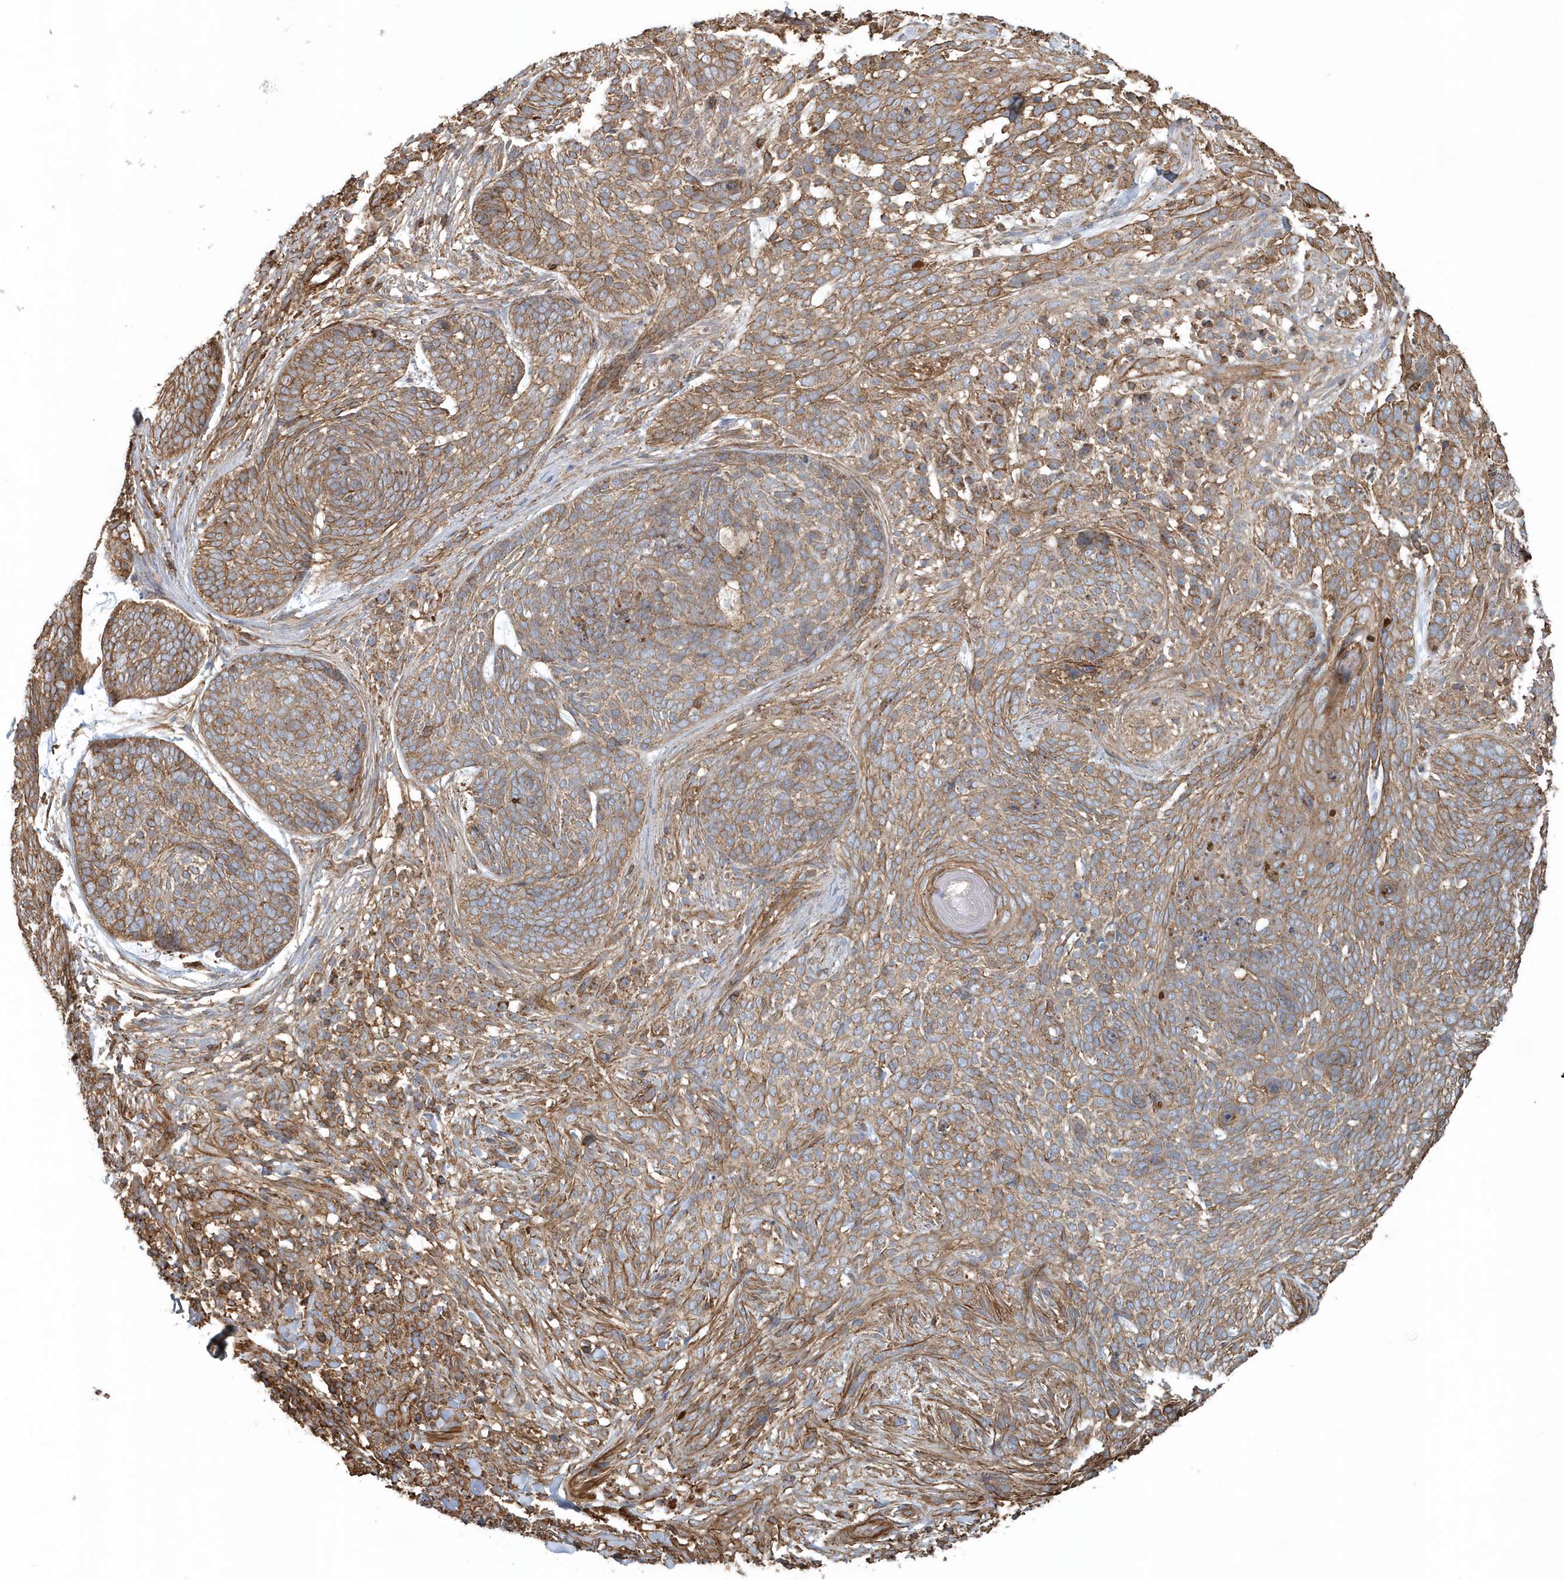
{"staining": {"intensity": "moderate", "quantity": ">75%", "location": "cytoplasmic/membranous"}, "tissue": "skin cancer", "cell_type": "Tumor cells", "image_type": "cancer", "snomed": [{"axis": "morphology", "description": "Basal cell carcinoma"}, {"axis": "topography", "description": "Skin"}], "caption": "DAB (3,3'-diaminobenzidine) immunohistochemical staining of basal cell carcinoma (skin) reveals moderate cytoplasmic/membranous protein positivity in approximately >75% of tumor cells.", "gene": "MMUT", "patient": {"sex": "female", "age": 64}}